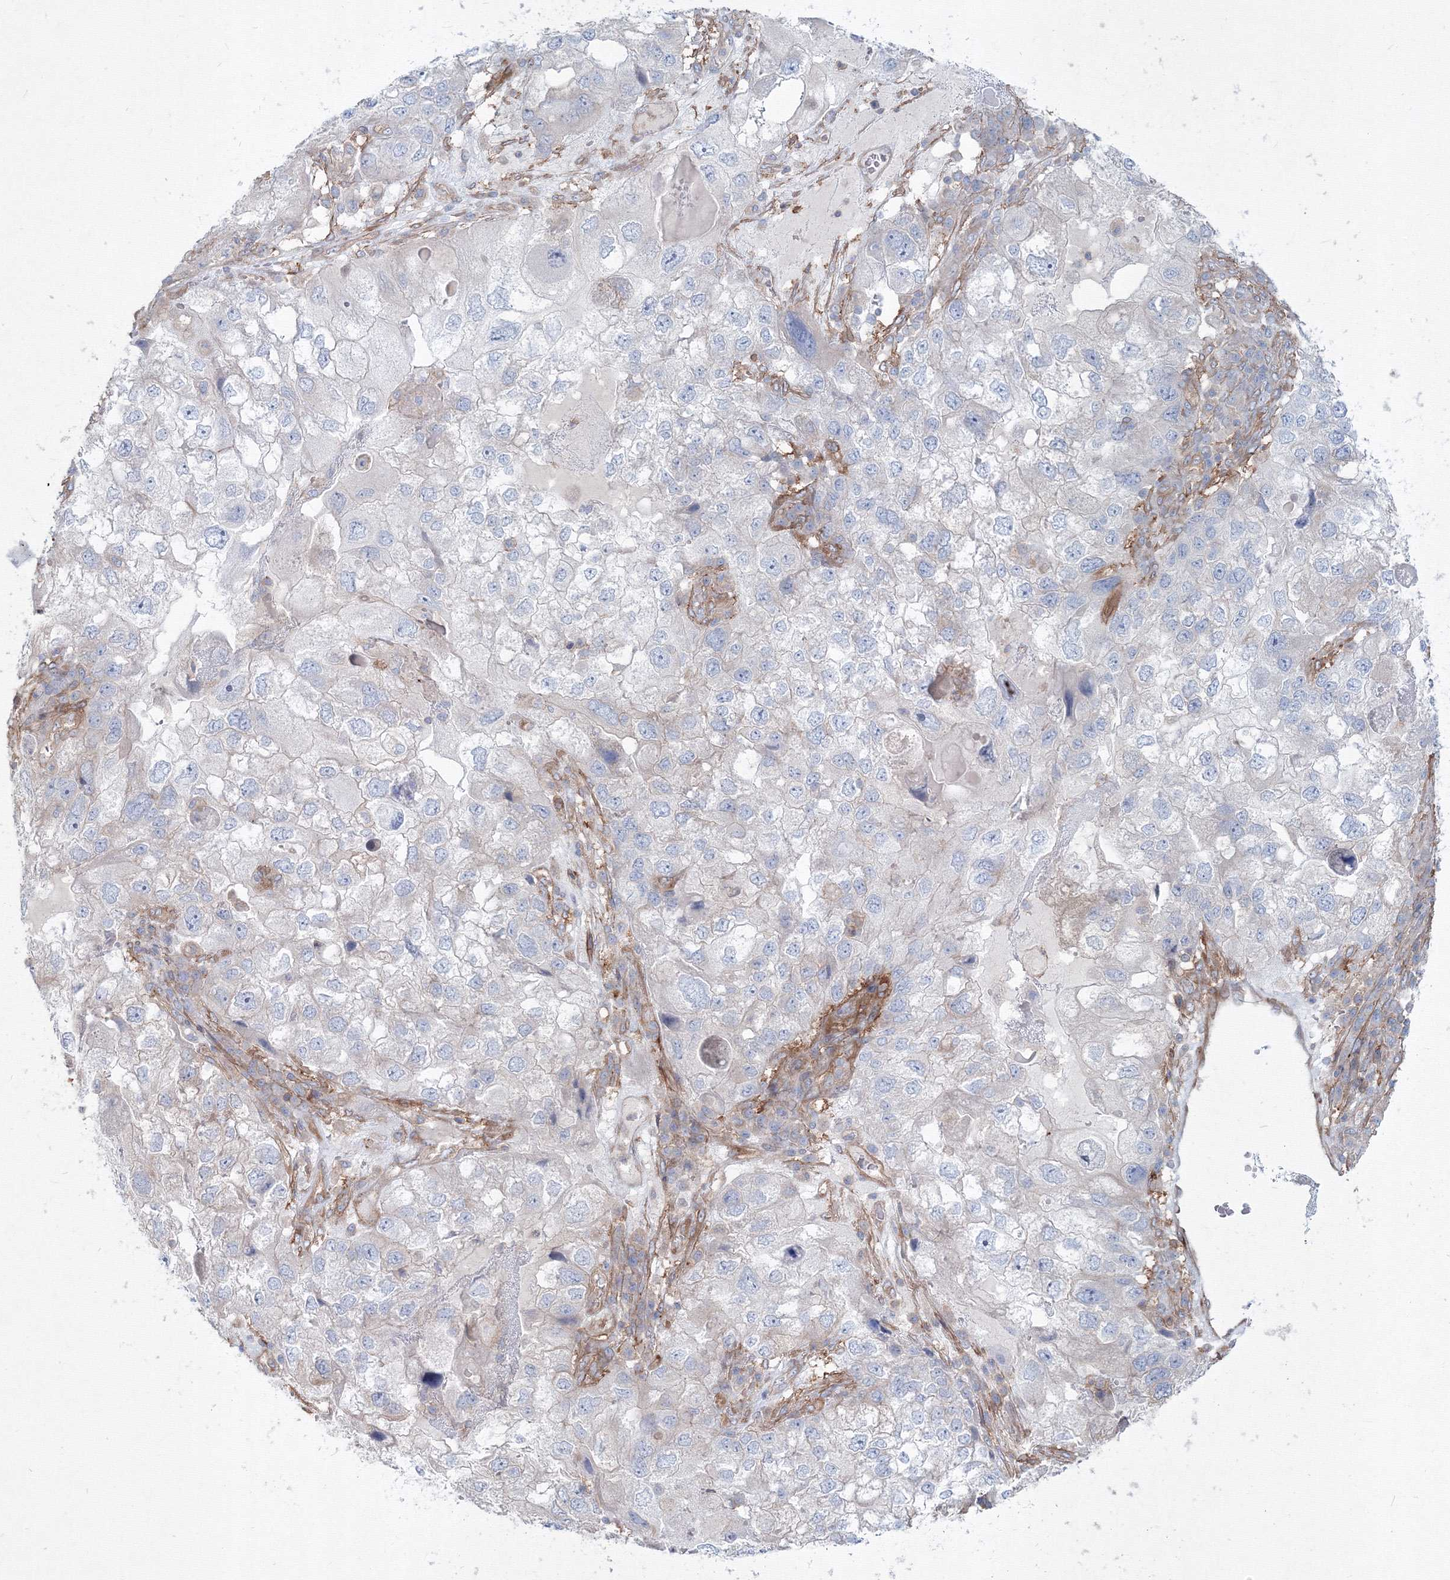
{"staining": {"intensity": "negative", "quantity": "none", "location": "none"}, "tissue": "endometrial cancer", "cell_type": "Tumor cells", "image_type": "cancer", "snomed": [{"axis": "morphology", "description": "Adenocarcinoma, NOS"}, {"axis": "topography", "description": "Endometrium"}], "caption": "DAB immunohistochemical staining of adenocarcinoma (endometrial) exhibits no significant staining in tumor cells.", "gene": "SH3PXD2A", "patient": {"sex": "female", "age": 49}}